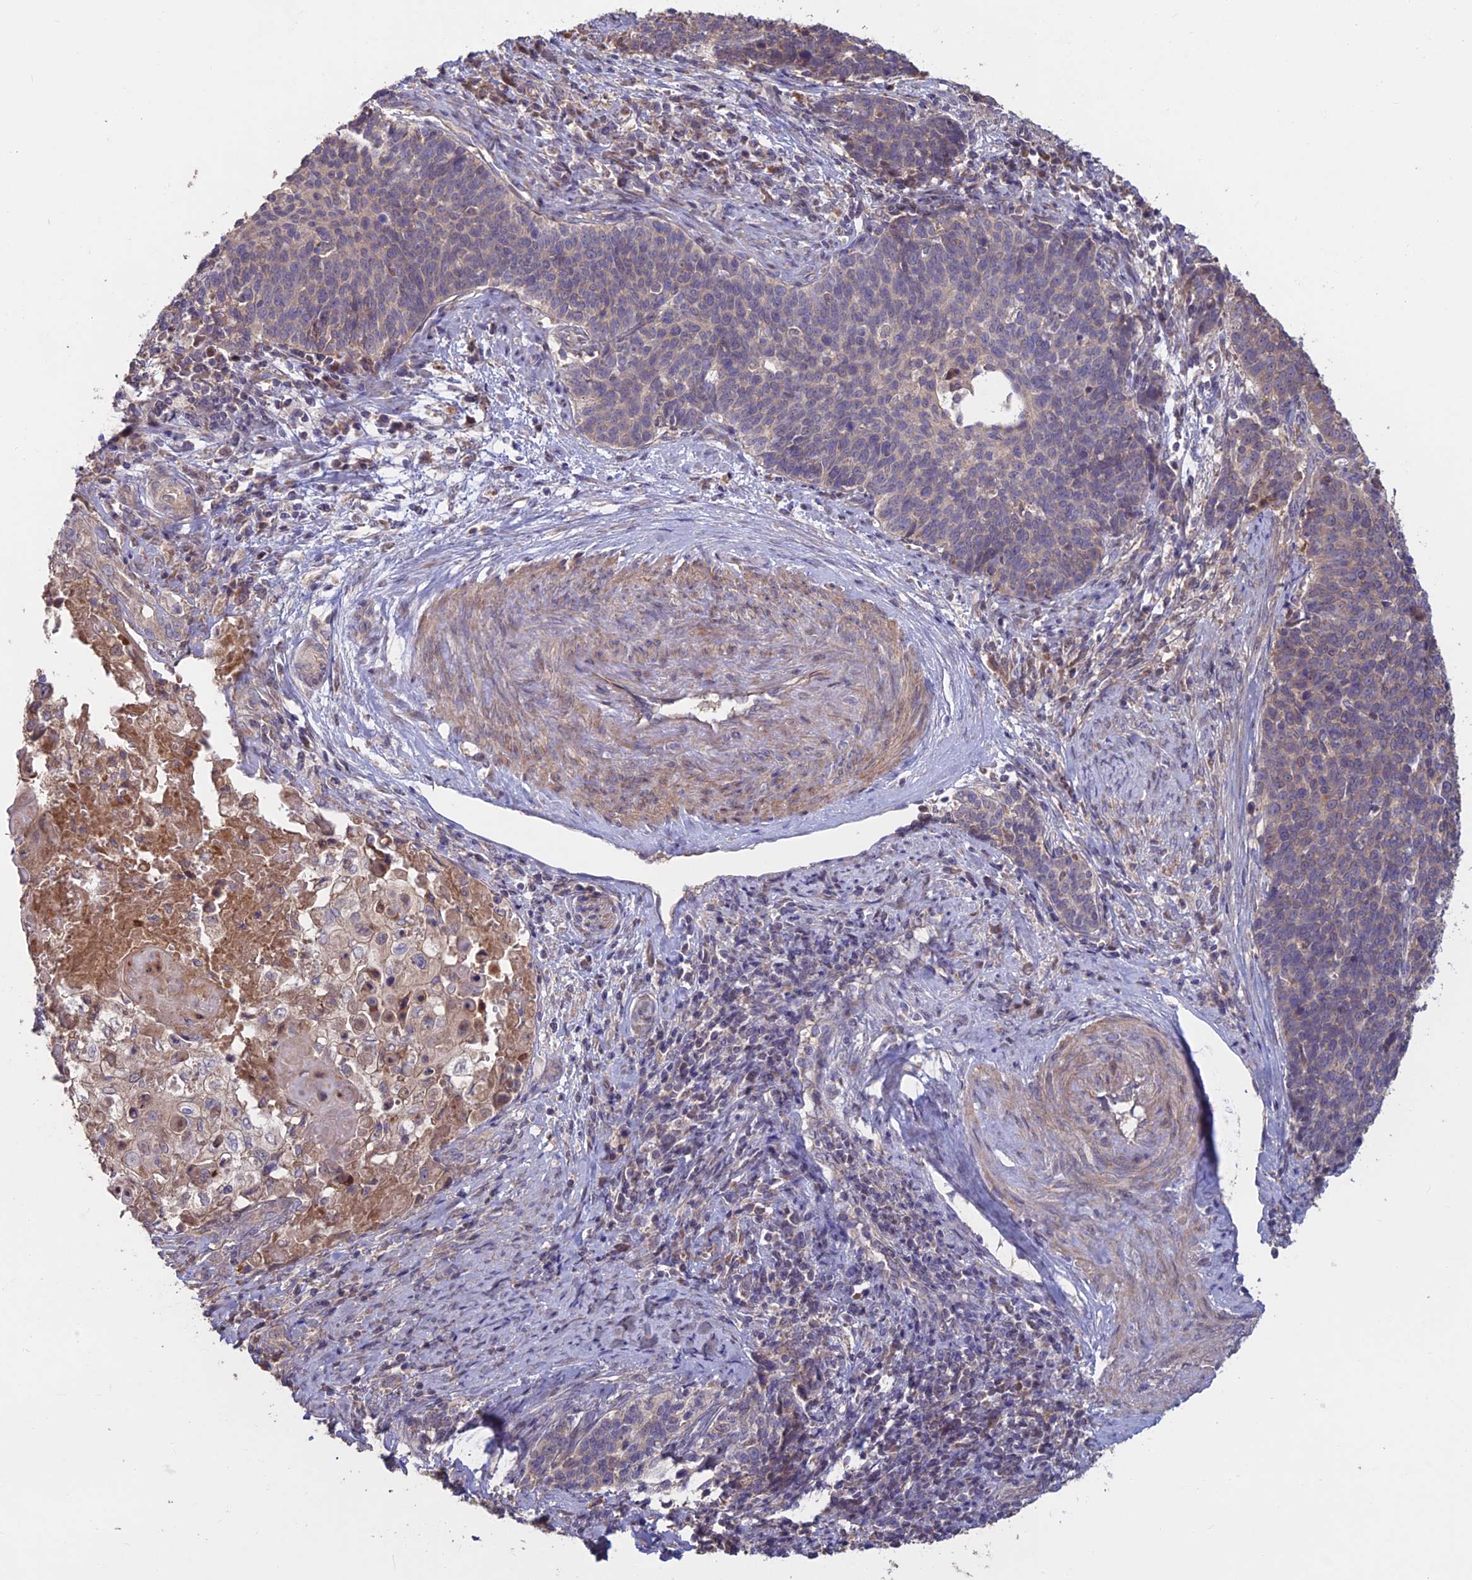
{"staining": {"intensity": "weak", "quantity": "25%-75%", "location": "cytoplasmic/membranous"}, "tissue": "cervical cancer", "cell_type": "Tumor cells", "image_type": "cancer", "snomed": [{"axis": "morphology", "description": "Squamous cell carcinoma, NOS"}, {"axis": "topography", "description": "Cervix"}], "caption": "An immunohistochemistry (IHC) photomicrograph of tumor tissue is shown. Protein staining in brown shows weak cytoplasmic/membranous positivity in cervical squamous cell carcinoma within tumor cells.", "gene": "SHISA5", "patient": {"sex": "female", "age": 39}}